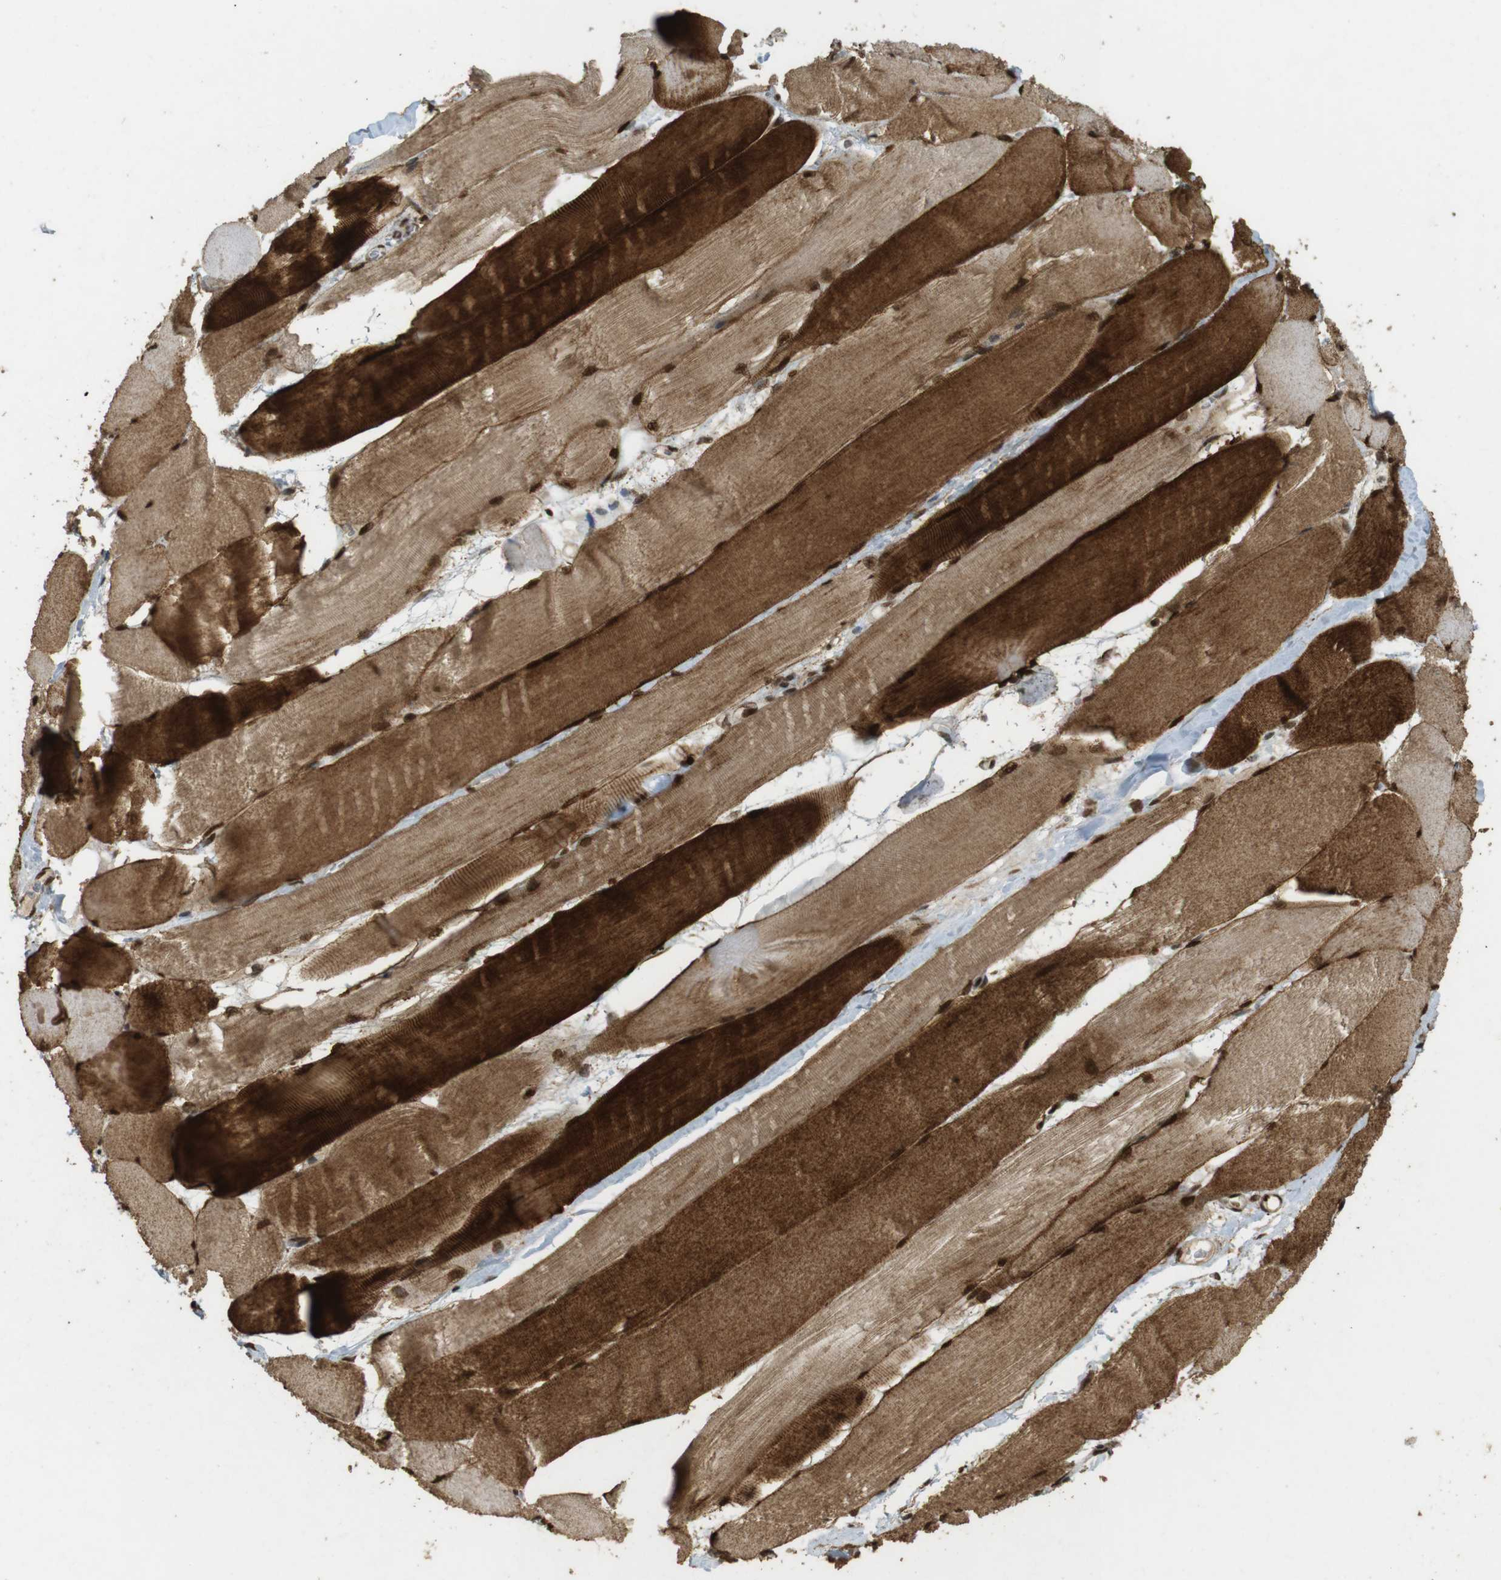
{"staining": {"intensity": "strong", "quantity": ">75%", "location": "cytoplasmic/membranous,nuclear"}, "tissue": "skeletal muscle", "cell_type": "Myocytes", "image_type": "normal", "snomed": [{"axis": "morphology", "description": "Normal tissue, NOS"}, {"axis": "morphology", "description": "Squamous cell carcinoma, NOS"}, {"axis": "topography", "description": "Skeletal muscle"}], "caption": "Strong cytoplasmic/membranous,nuclear positivity is present in approximately >75% of myocytes in benign skeletal muscle. The protein is shown in brown color, while the nuclei are stained blue.", "gene": "GATA4", "patient": {"sex": "male", "age": 51}}